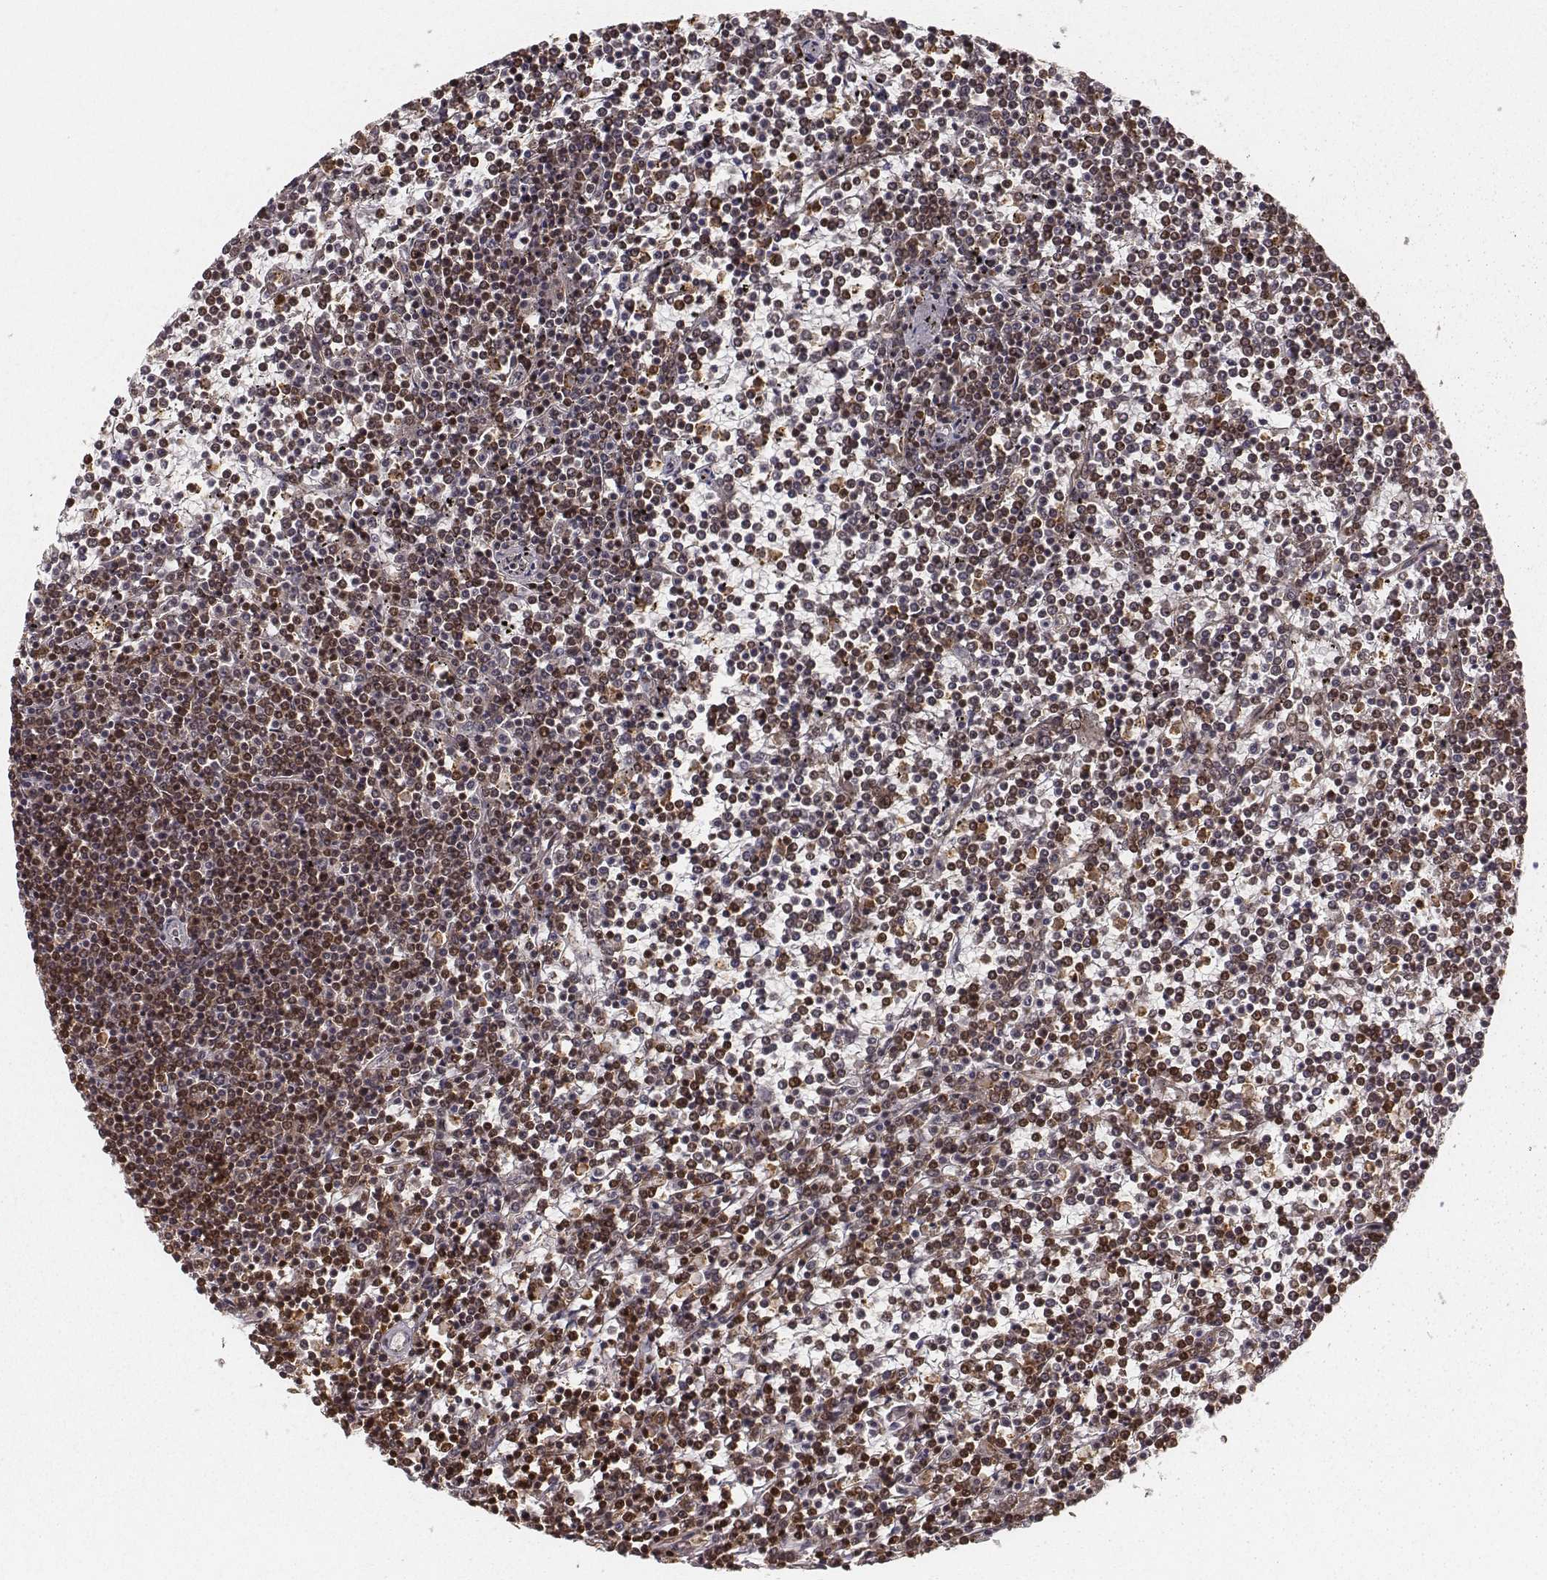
{"staining": {"intensity": "moderate", "quantity": ">75%", "location": "cytoplasmic/membranous,nuclear"}, "tissue": "lymphoma", "cell_type": "Tumor cells", "image_type": "cancer", "snomed": [{"axis": "morphology", "description": "Malignant lymphoma, non-Hodgkin's type, Low grade"}, {"axis": "topography", "description": "Spleen"}], "caption": "Lymphoma tissue shows moderate cytoplasmic/membranous and nuclear positivity in approximately >75% of tumor cells (brown staining indicates protein expression, while blue staining denotes nuclei).", "gene": "NFX1", "patient": {"sex": "female", "age": 19}}